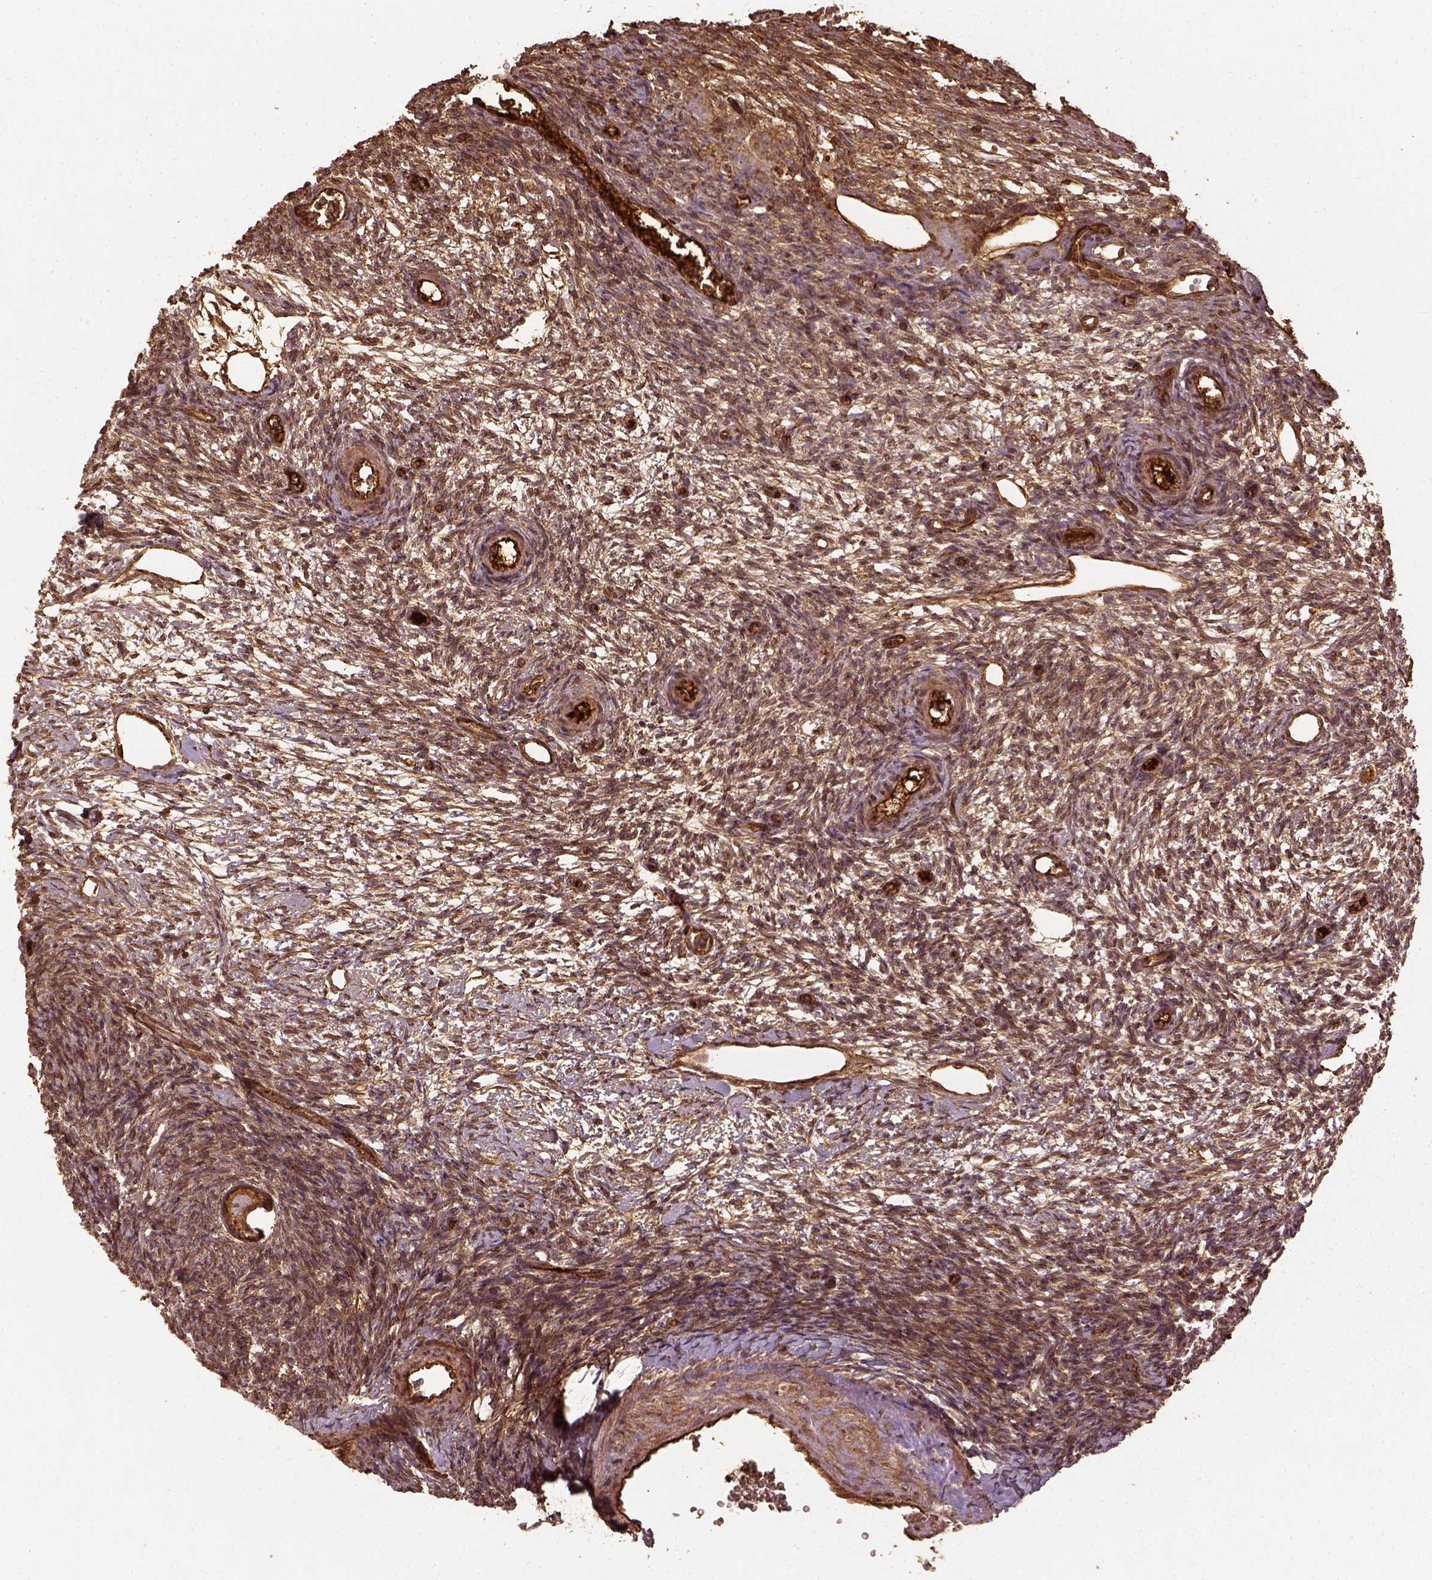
{"staining": {"intensity": "strong", "quantity": ">75%", "location": "cytoplasmic/membranous"}, "tissue": "ovary", "cell_type": "Follicle cells", "image_type": "normal", "snomed": [{"axis": "morphology", "description": "Normal tissue, NOS"}, {"axis": "topography", "description": "Ovary"}], "caption": "A brown stain labels strong cytoplasmic/membranous staining of a protein in follicle cells of benign human ovary. (IHC, brightfield microscopy, high magnification).", "gene": "VEGFA", "patient": {"sex": "female", "age": 34}}